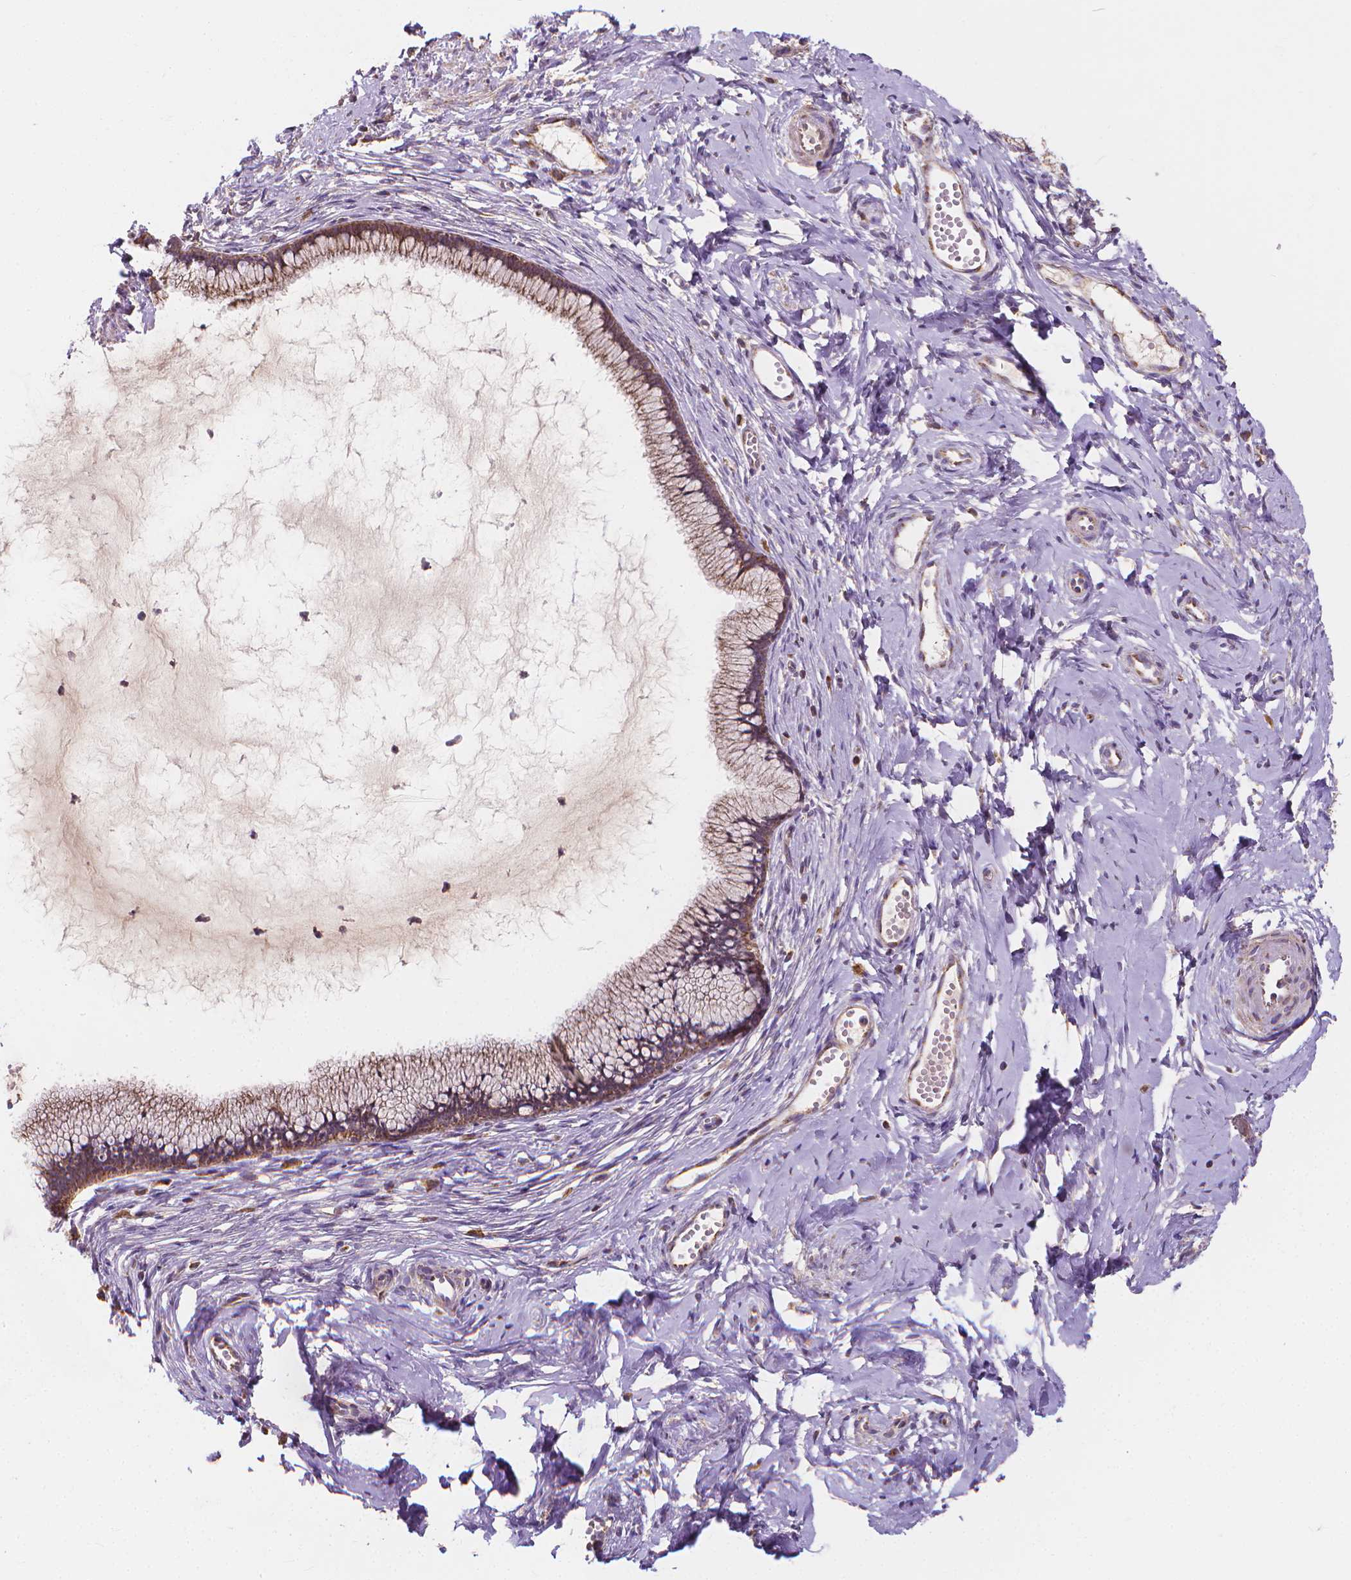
{"staining": {"intensity": "weak", "quantity": ">75%", "location": "cytoplasmic/membranous"}, "tissue": "cervix", "cell_type": "Glandular cells", "image_type": "normal", "snomed": [{"axis": "morphology", "description": "Normal tissue, NOS"}, {"axis": "topography", "description": "Cervix"}], "caption": "High-power microscopy captured an IHC photomicrograph of benign cervix, revealing weak cytoplasmic/membranous staining in approximately >75% of glandular cells.", "gene": "SNCAIP", "patient": {"sex": "female", "age": 40}}